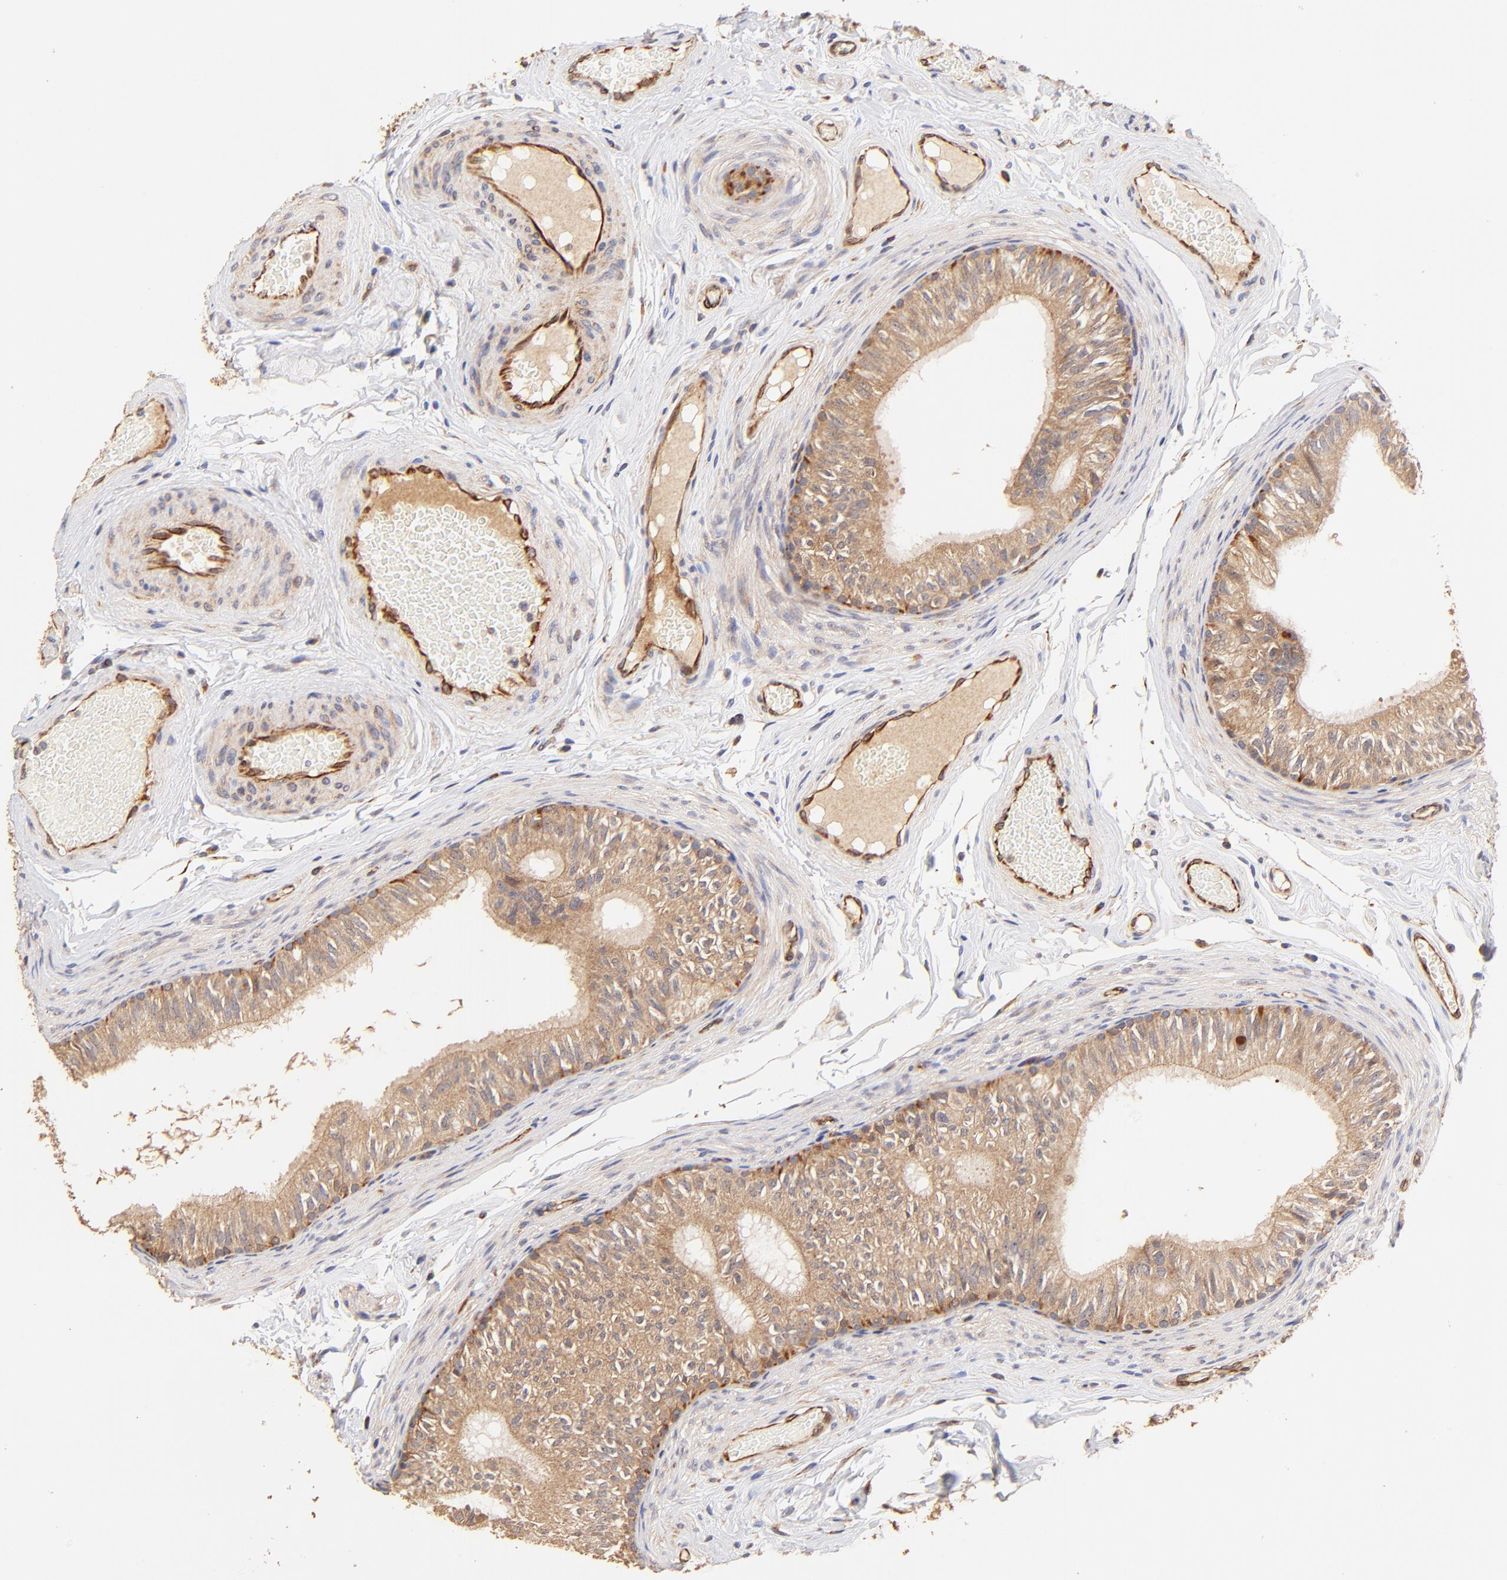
{"staining": {"intensity": "moderate", "quantity": ">75%", "location": "cytoplasmic/membranous"}, "tissue": "epididymis", "cell_type": "Glandular cells", "image_type": "normal", "snomed": [{"axis": "morphology", "description": "Normal tissue, NOS"}, {"axis": "topography", "description": "Testis"}, {"axis": "topography", "description": "Epididymis"}], "caption": "Human epididymis stained for a protein (brown) shows moderate cytoplasmic/membranous positive expression in approximately >75% of glandular cells.", "gene": "TNFAIP3", "patient": {"sex": "male", "age": 36}}